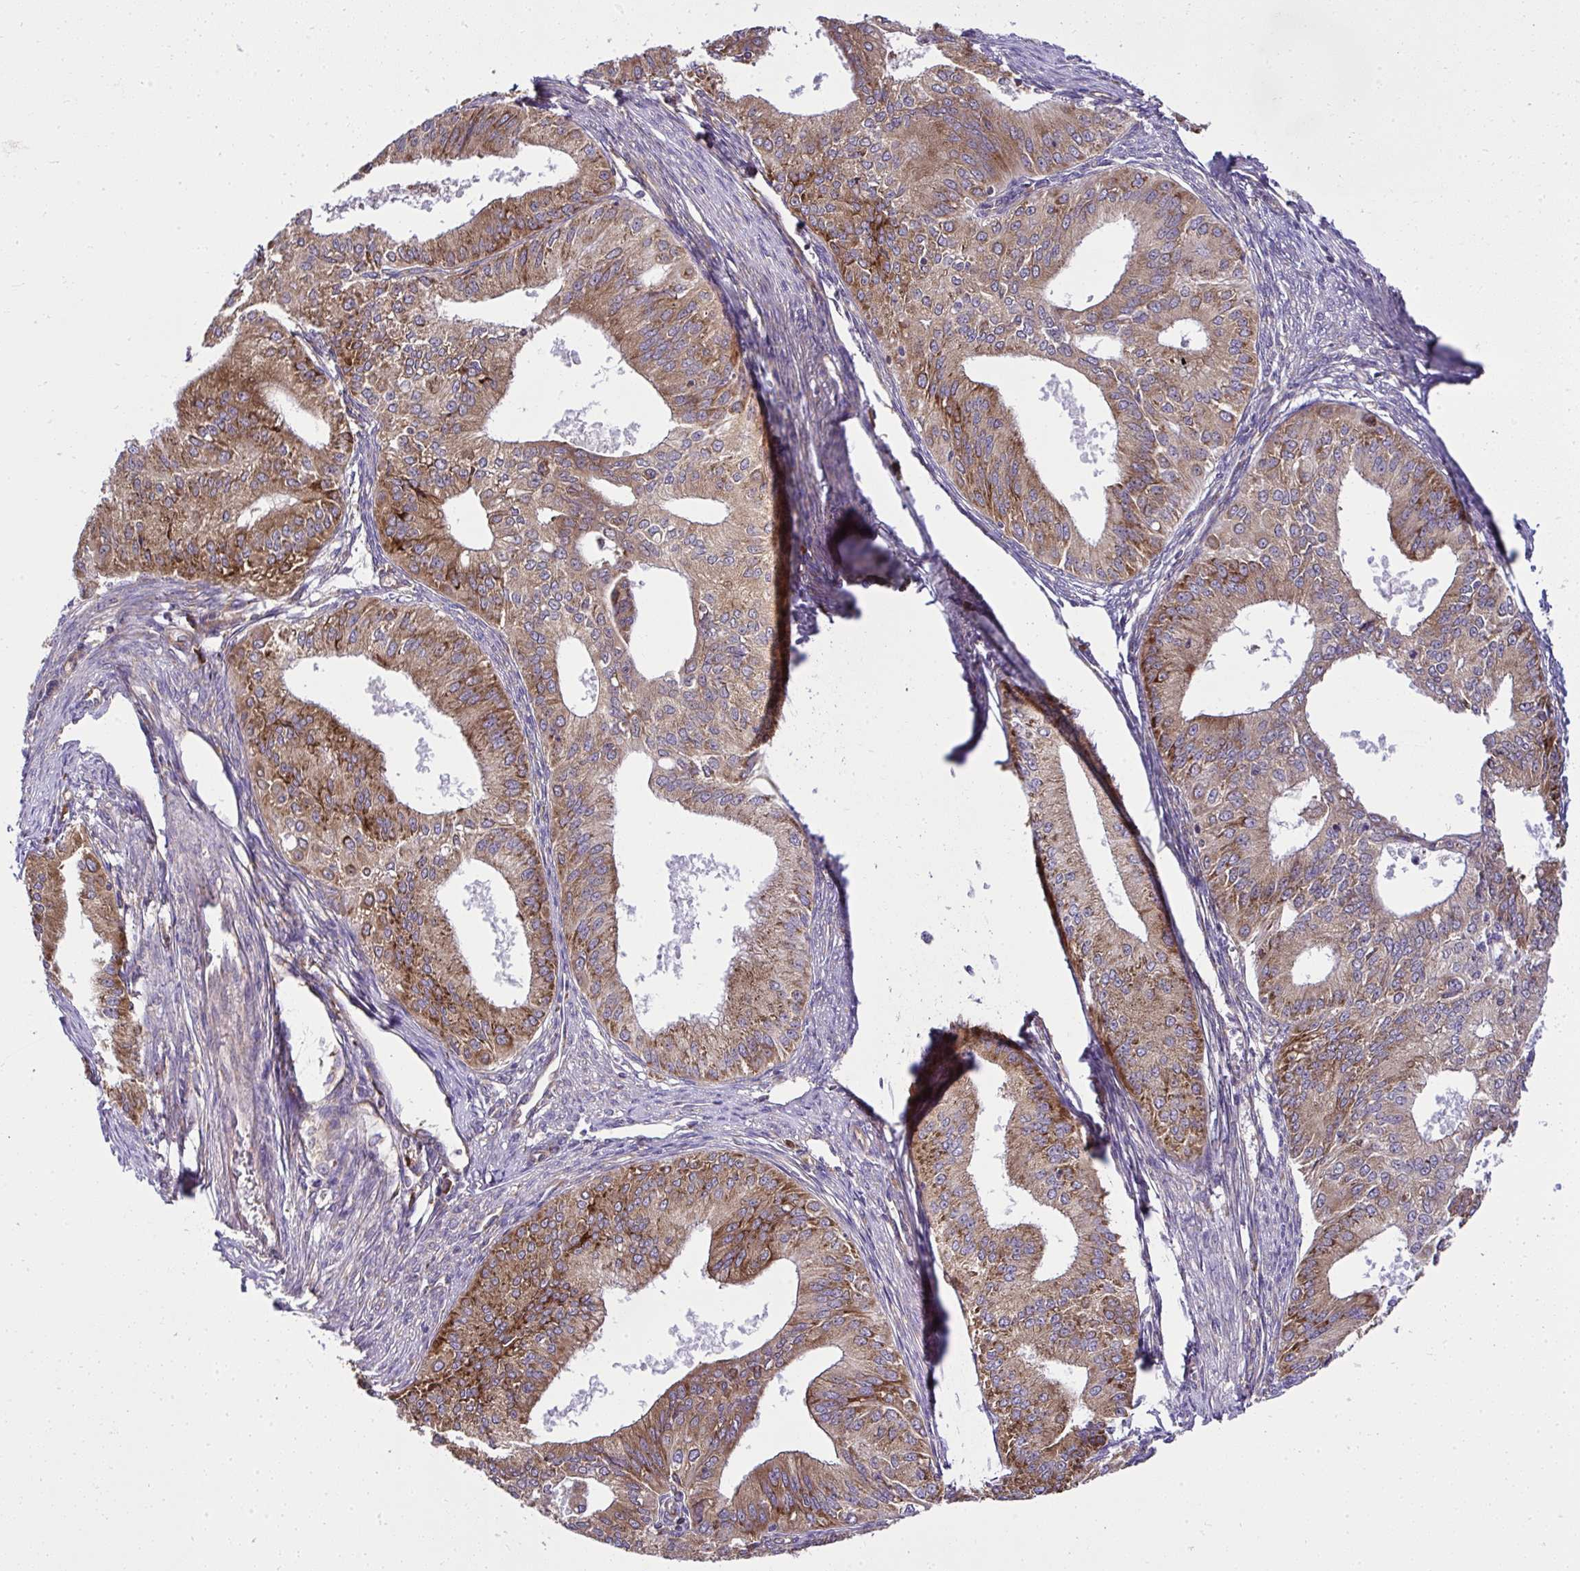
{"staining": {"intensity": "strong", "quantity": ">75%", "location": "cytoplasmic/membranous"}, "tissue": "endometrial cancer", "cell_type": "Tumor cells", "image_type": "cancer", "snomed": [{"axis": "morphology", "description": "Adenocarcinoma, NOS"}, {"axis": "topography", "description": "Endometrium"}], "caption": "A high amount of strong cytoplasmic/membranous expression is seen in approximately >75% of tumor cells in adenocarcinoma (endometrial) tissue. (Stains: DAB (3,3'-diaminobenzidine) in brown, nuclei in blue, Microscopy: brightfield microscopy at high magnification).", "gene": "RPS7", "patient": {"sex": "female", "age": 50}}